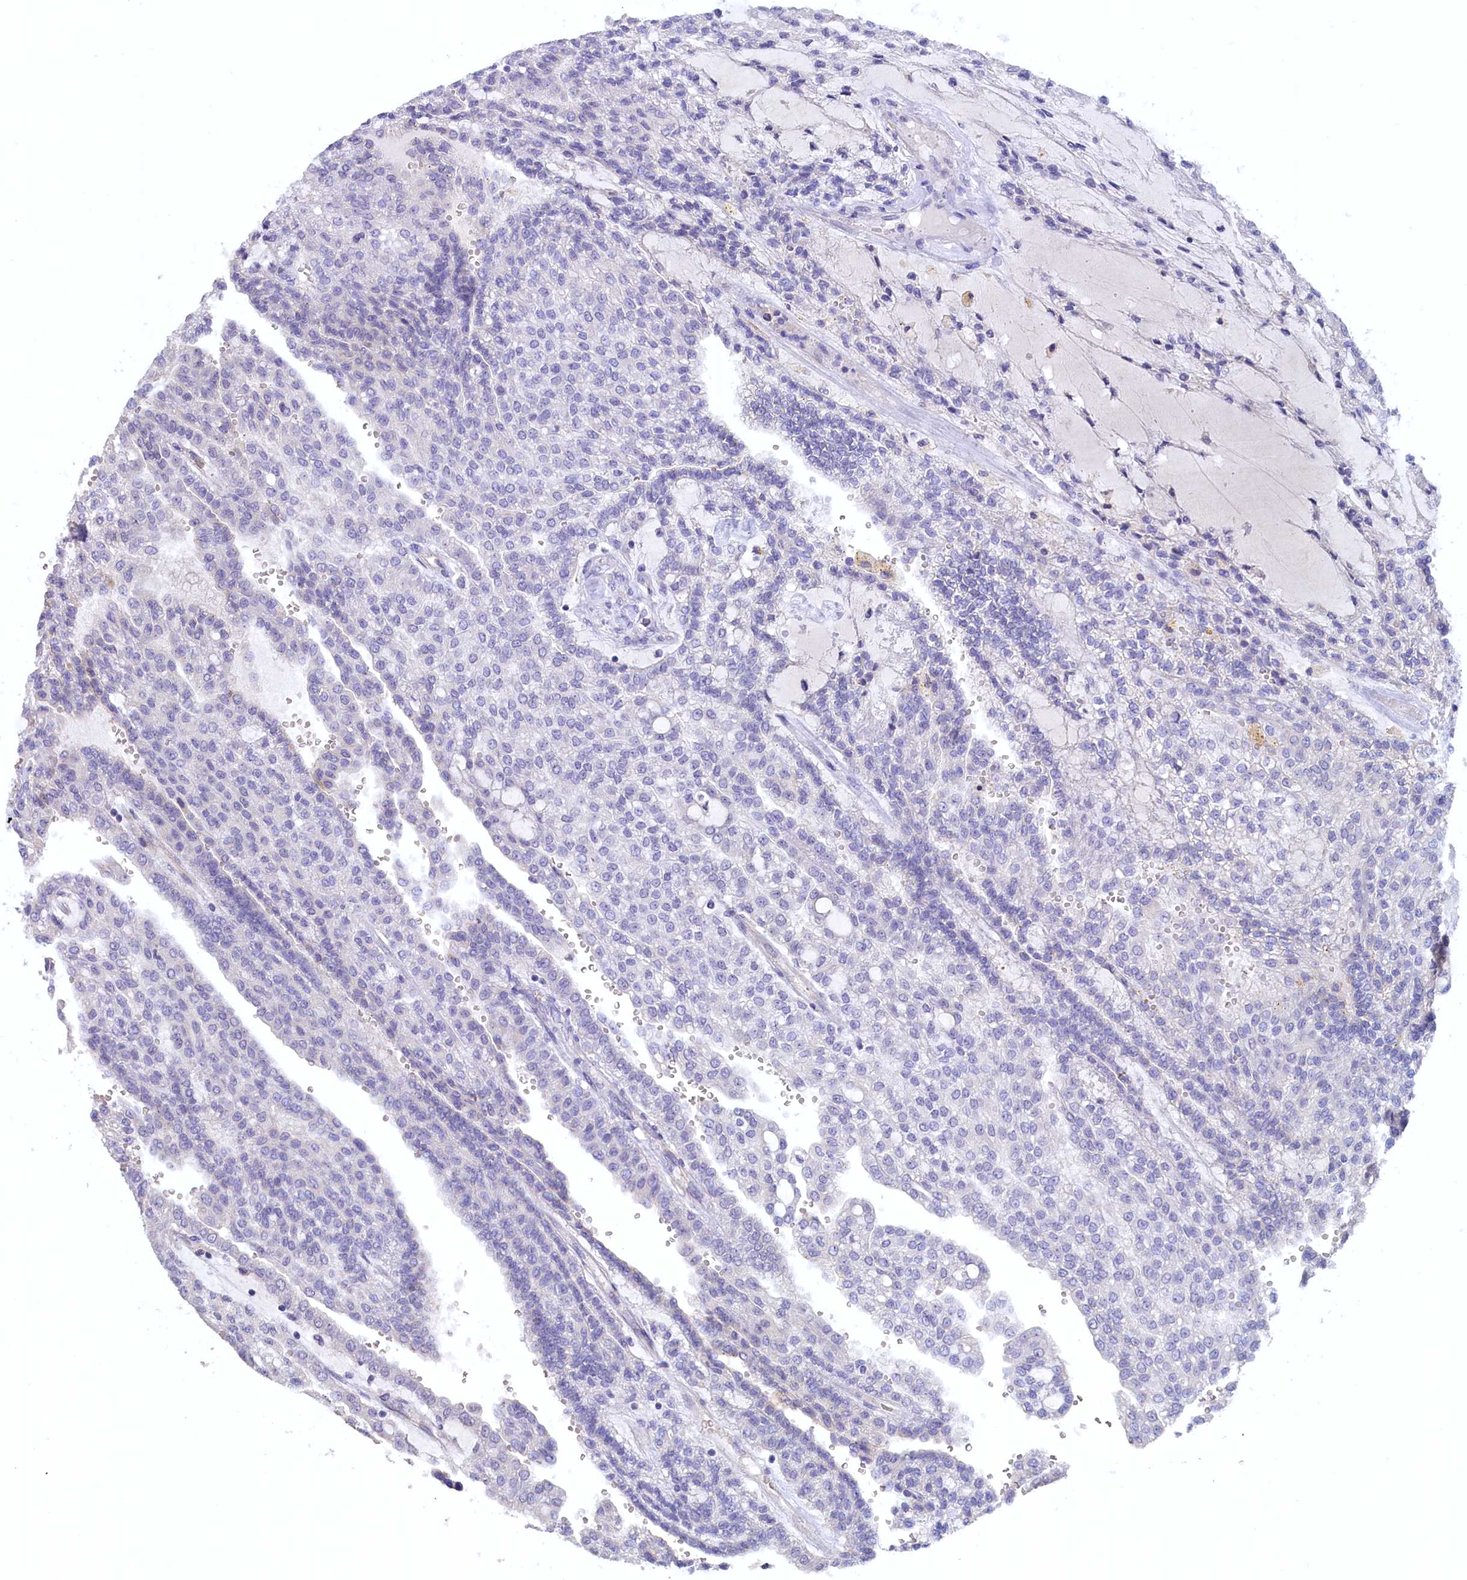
{"staining": {"intensity": "negative", "quantity": "none", "location": "none"}, "tissue": "renal cancer", "cell_type": "Tumor cells", "image_type": "cancer", "snomed": [{"axis": "morphology", "description": "Adenocarcinoma, NOS"}, {"axis": "topography", "description": "Kidney"}], "caption": "Immunohistochemistry histopathology image of neoplastic tissue: human renal adenocarcinoma stained with DAB (3,3'-diaminobenzidine) demonstrates no significant protein staining in tumor cells.", "gene": "ZSWIM4", "patient": {"sex": "male", "age": 63}}